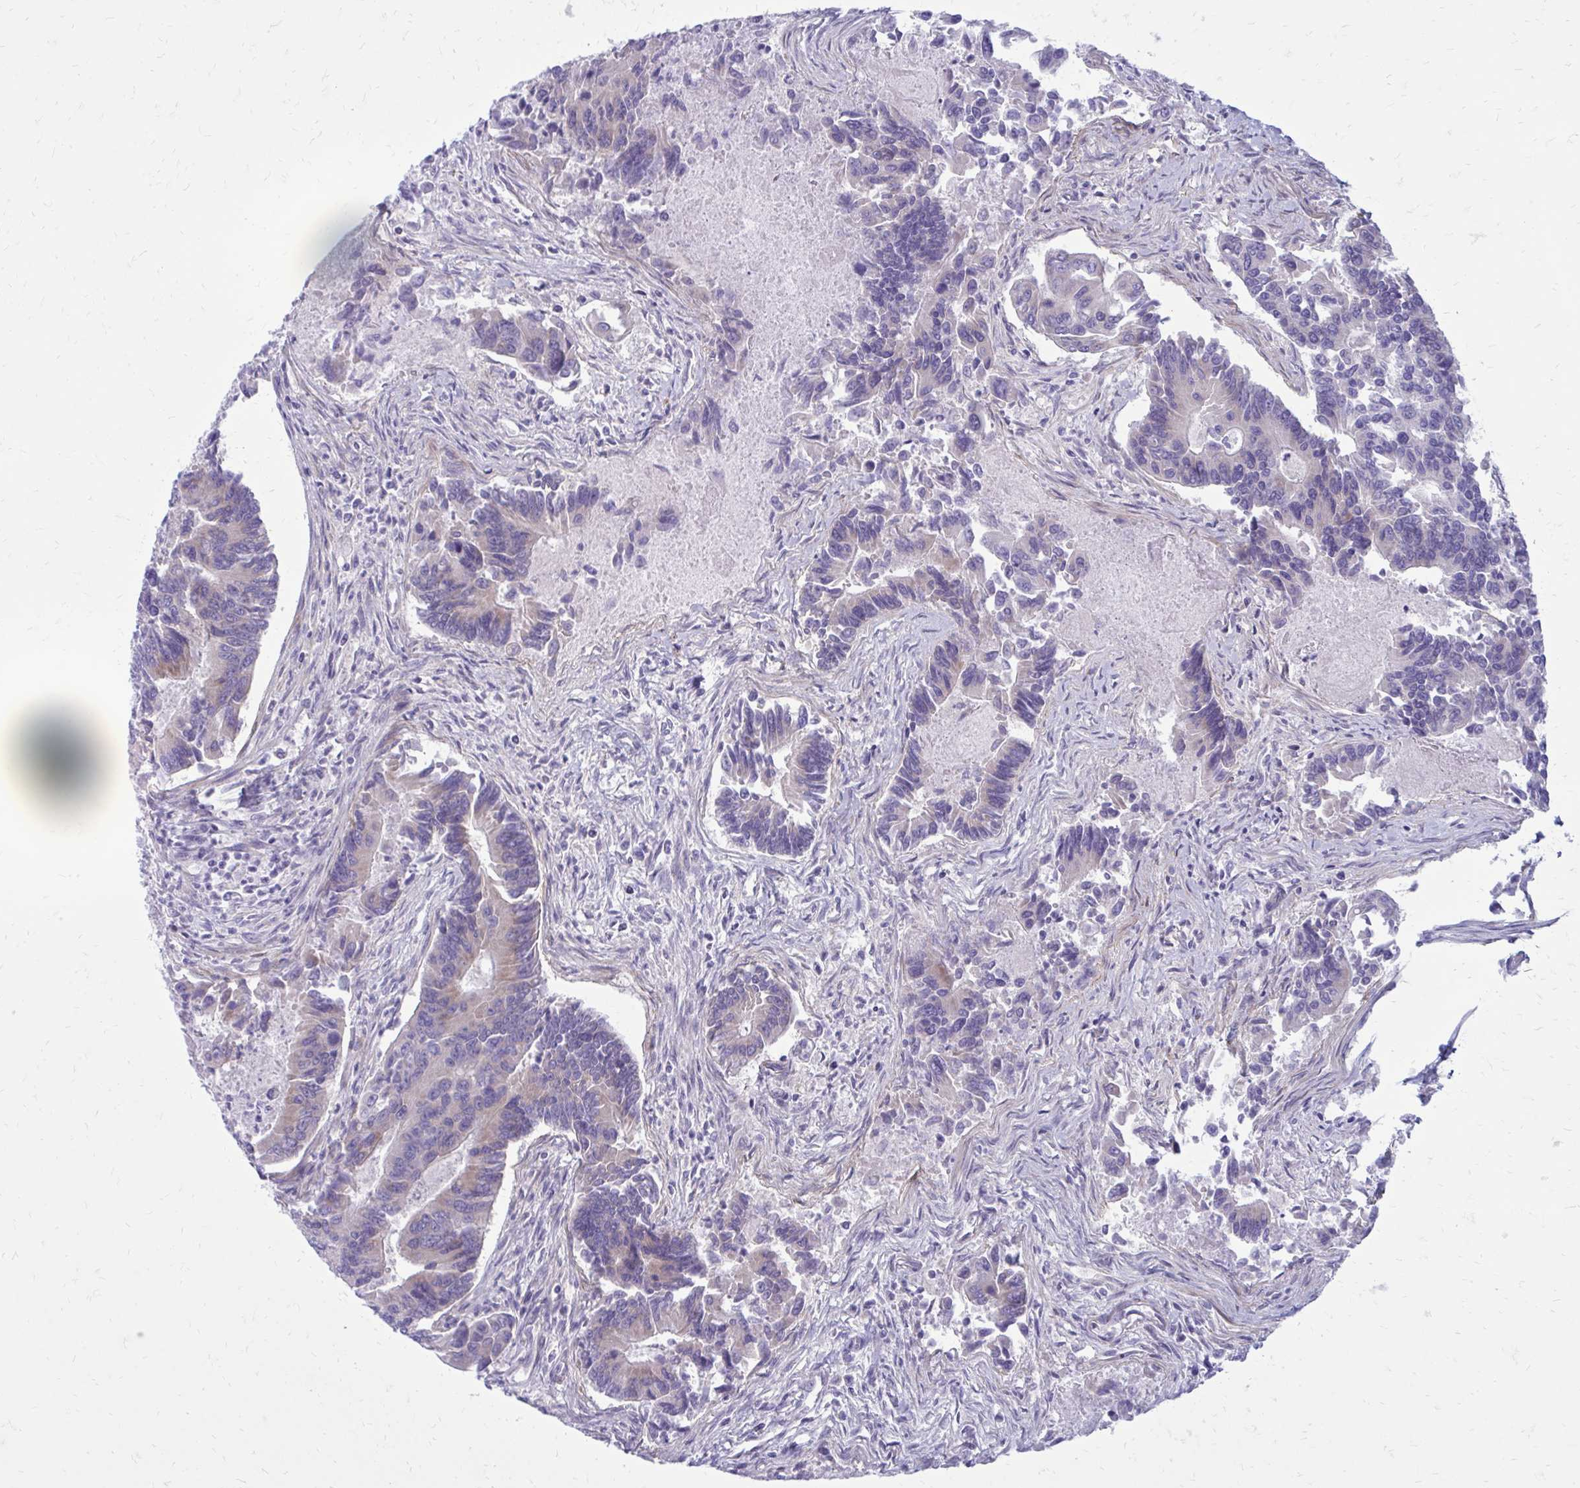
{"staining": {"intensity": "negative", "quantity": "none", "location": "none"}, "tissue": "colorectal cancer", "cell_type": "Tumor cells", "image_type": "cancer", "snomed": [{"axis": "morphology", "description": "Adenocarcinoma, NOS"}, {"axis": "topography", "description": "Colon"}], "caption": "The micrograph exhibits no significant expression in tumor cells of colorectal cancer (adenocarcinoma). The staining was performed using DAB to visualize the protein expression in brown, while the nuclei were stained in blue with hematoxylin (Magnification: 20x).", "gene": "GIGYF2", "patient": {"sex": "female", "age": 67}}